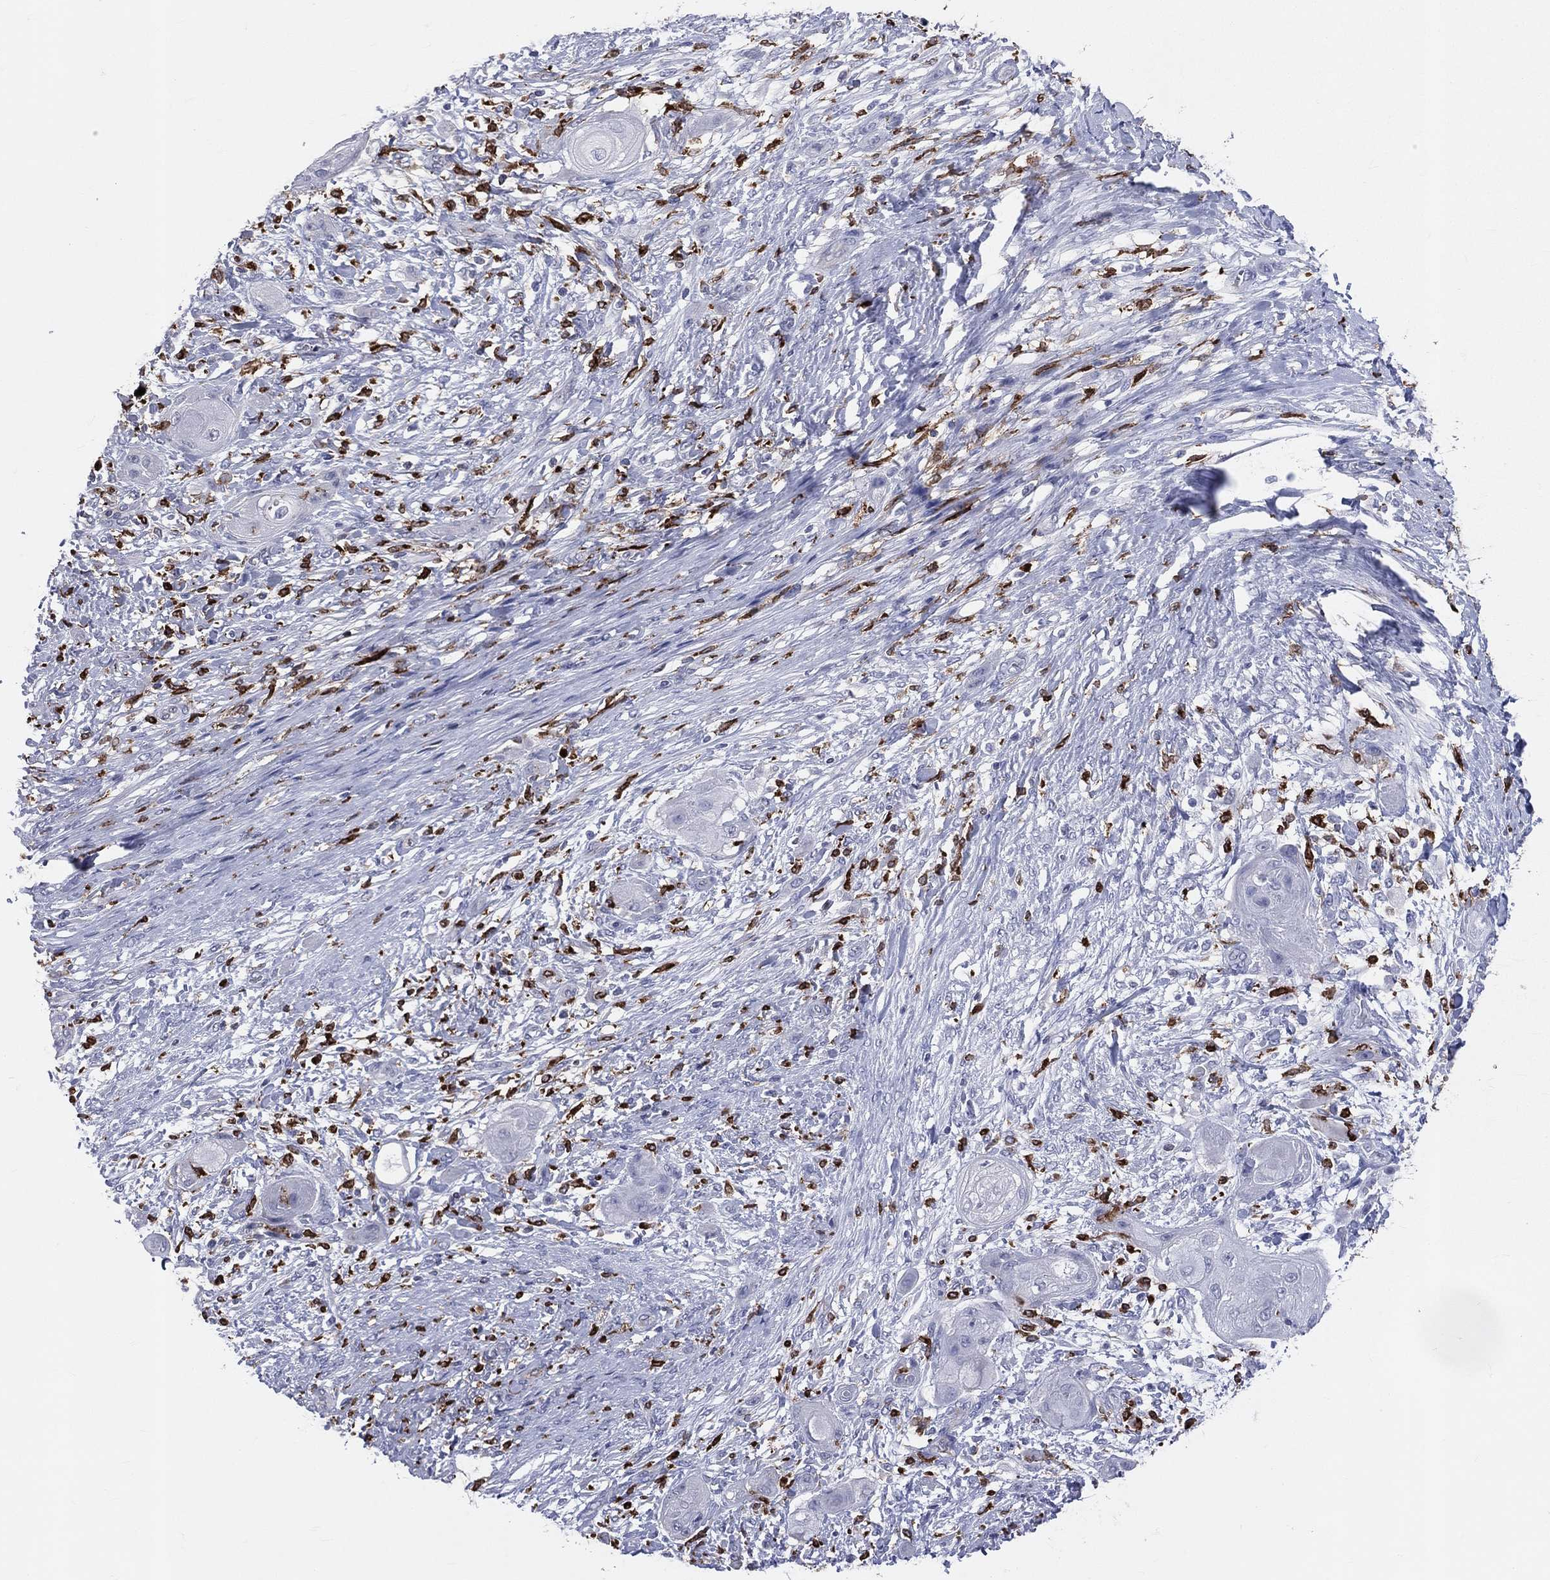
{"staining": {"intensity": "negative", "quantity": "none", "location": "none"}, "tissue": "skin cancer", "cell_type": "Tumor cells", "image_type": "cancer", "snomed": [{"axis": "morphology", "description": "Squamous cell carcinoma, NOS"}, {"axis": "topography", "description": "Skin"}], "caption": "Protein analysis of skin squamous cell carcinoma shows no significant staining in tumor cells.", "gene": "CD74", "patient": {"sex": "male", "age": 62}}